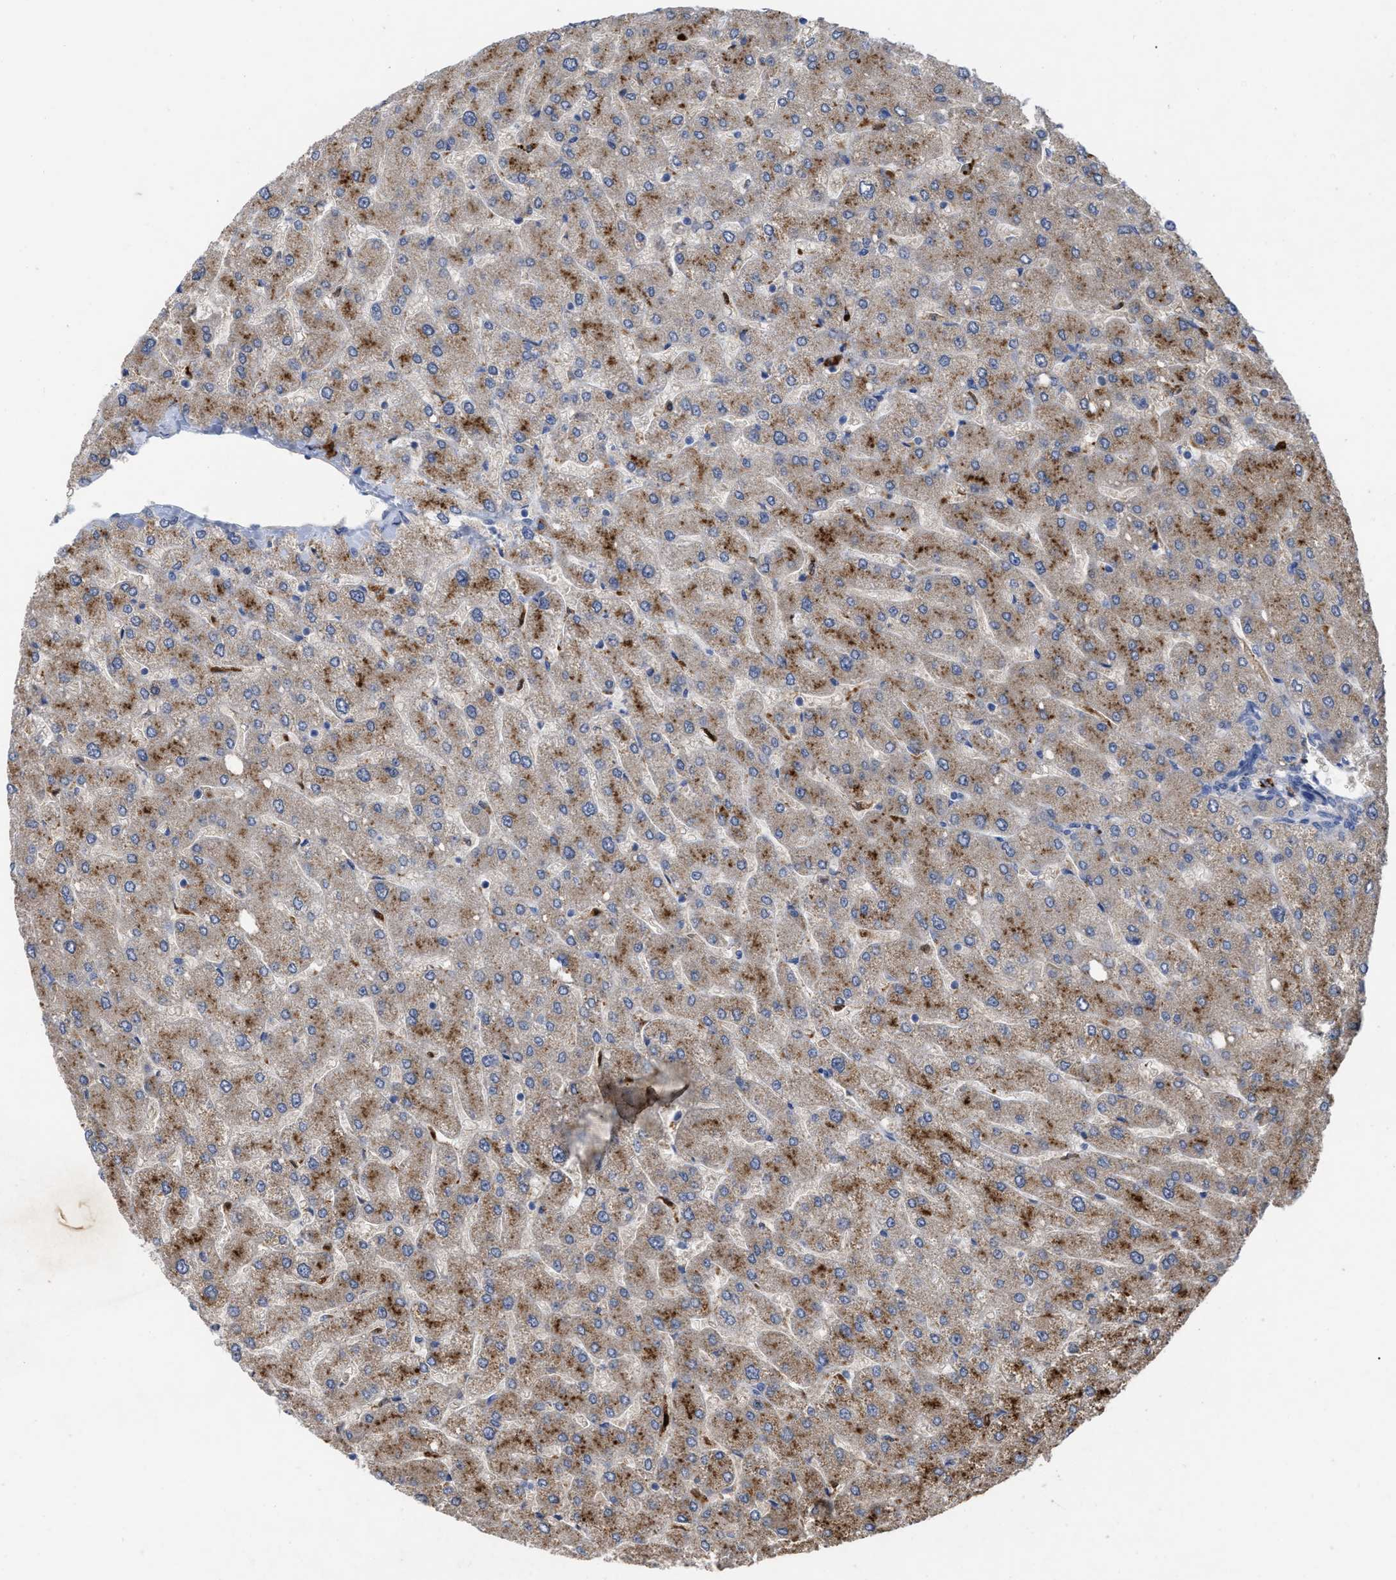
{"staining": {"intensity": "moderate", "quantity": "25%-75%", "location": "cytoplasmic/membranous"}, "tissue": "liver", "cell_type": "Cholangiocytes", "image_type": "normal", "snomed": [{"axis": "morphology", "description": "Normal tissue, NOS"}, {"axis": "topography", "description": "Liver"}], "caption": "Cholangiocytes demonstrate medium levels of moderate cytoplasmic/membranous positivity in about 25%-75% of cells in normal human liver.", "gene": "VIP", "patient": {"sex": "male", "age": 55}}